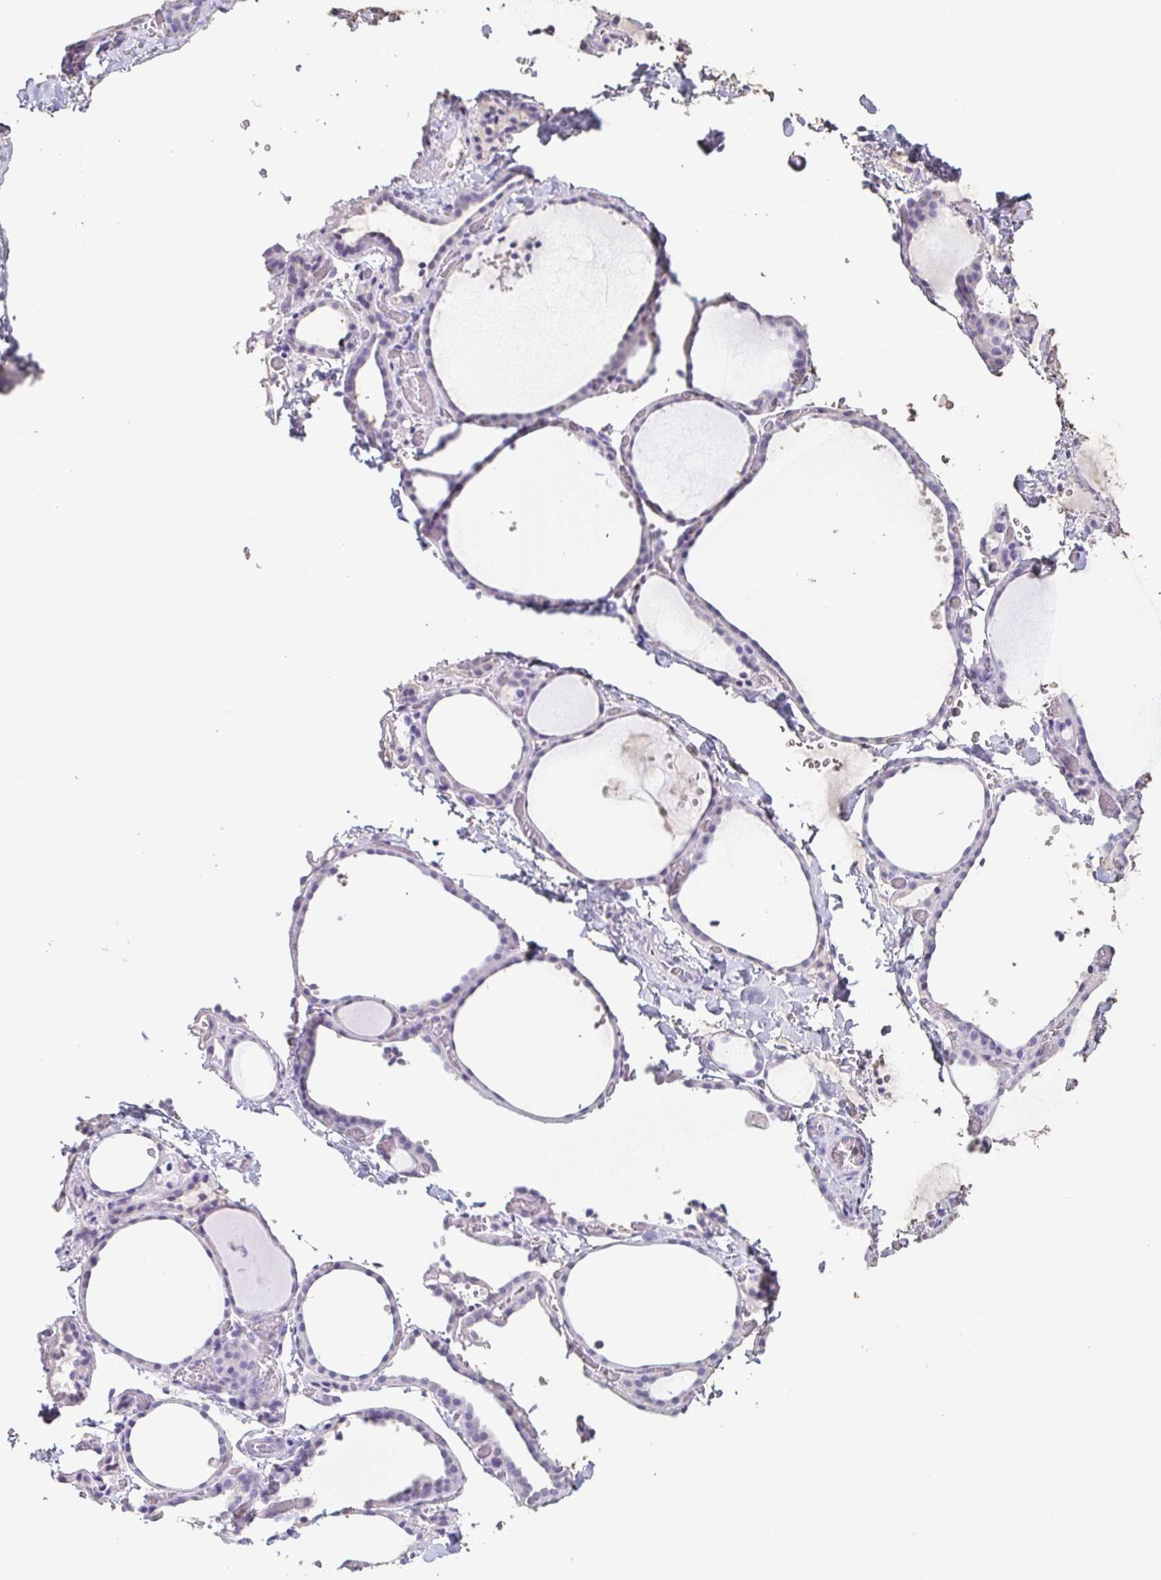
{"staining": {"intensity": "negative", "quantity": "none", "location": "none"}, "tissue": "thyroid gland", "cell_type": "Glandular cells", "image_type": "normal", "snomed": [{"axis": "morphology", "description": "Normal tissue, NOS"}, {"axis": "topography", "description": "Thyroid gland"}], "caption": "Benign thyroid gland was stained to show a protein in brown. There is no significant staining in glandular cells. (Stains: DAB immunohistochemistry with hematoxylin counter stain, Microscopy: brightfield microscopy at high magnification).", "gene": "BPIFA2", "patient": {"sex": "female", "age": 36}}